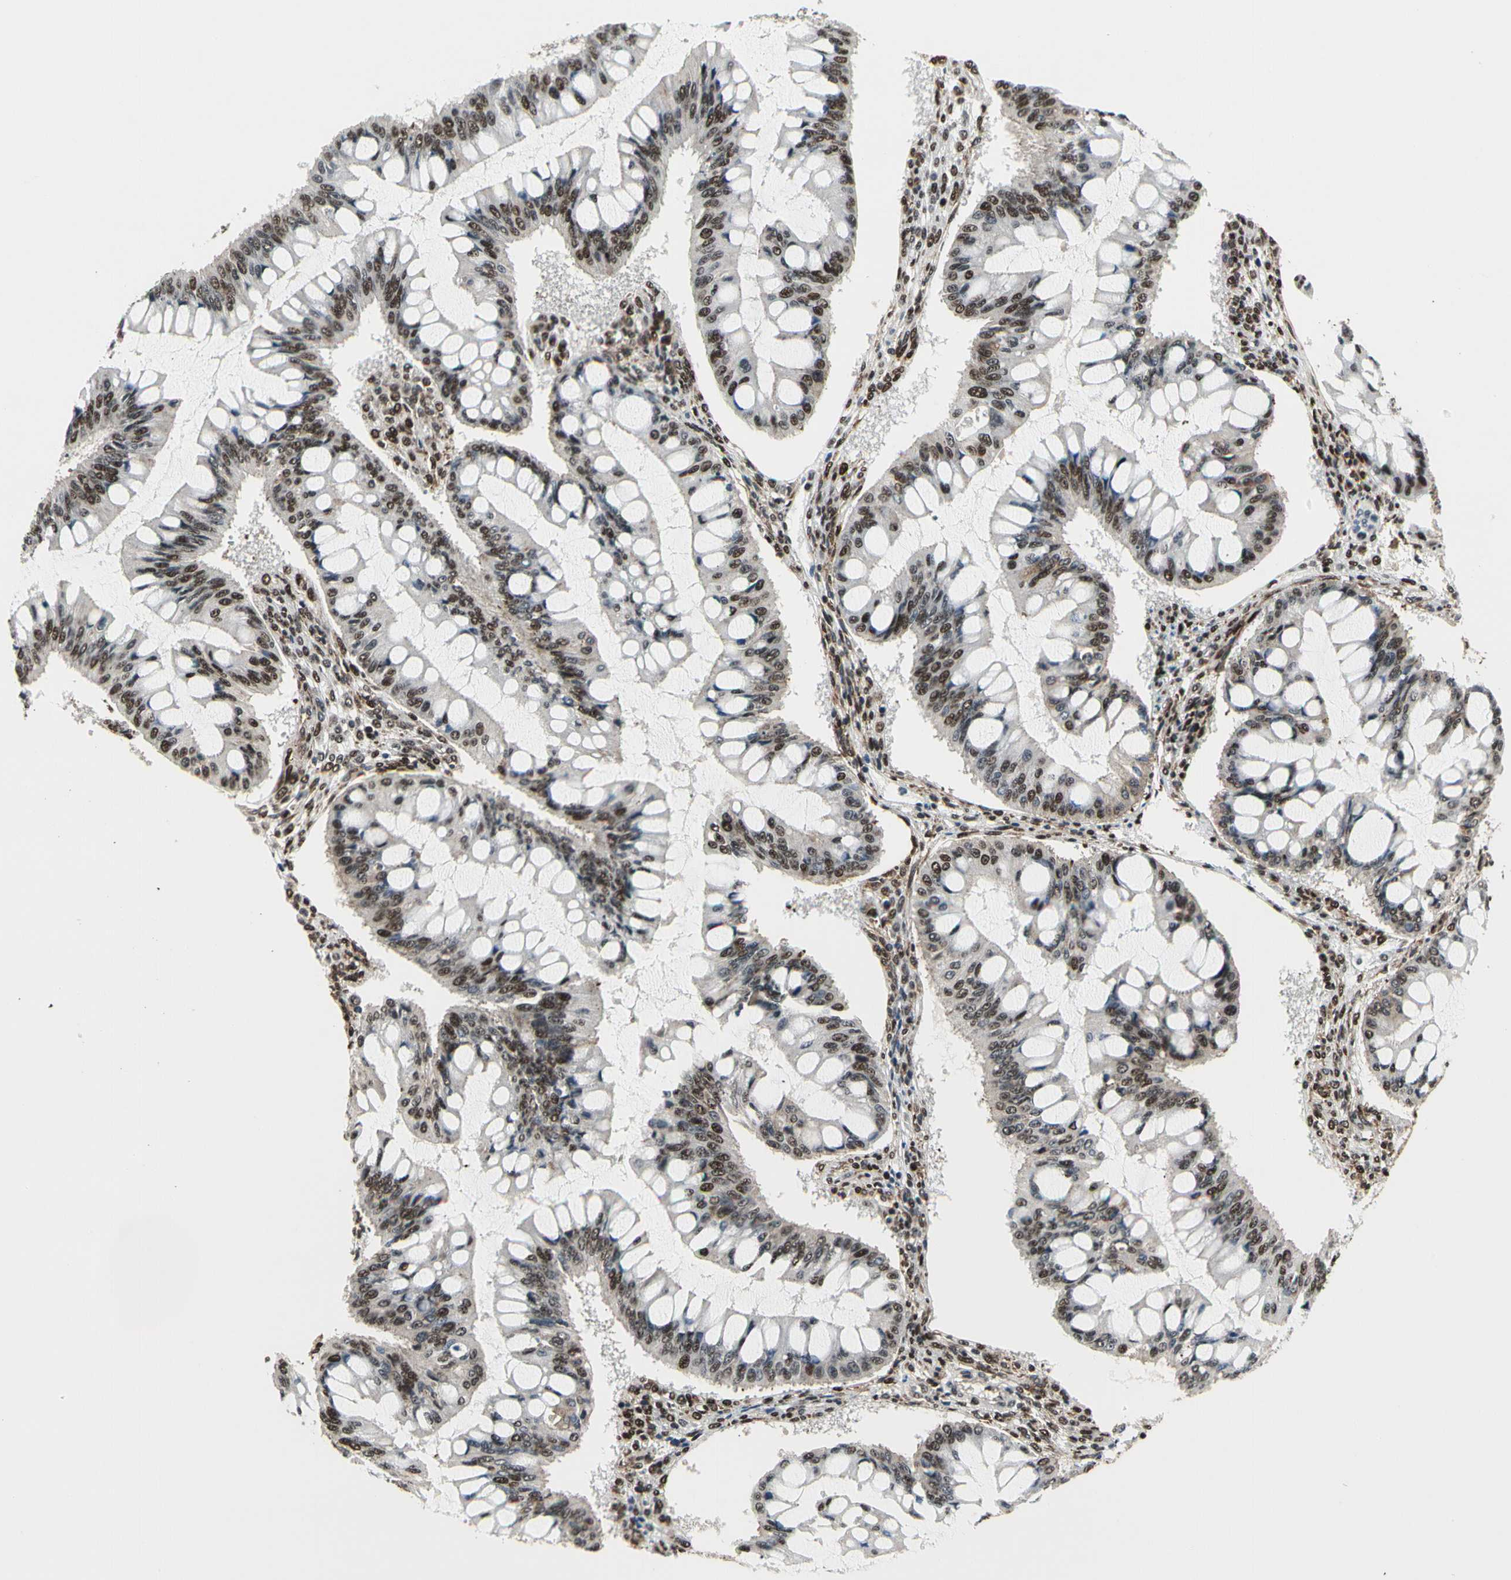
{"staining": {"intensity": "strong", "quantity": ">75%", "location": "nuclear"}, "tissue": "ovarian cancer", "cell_type": "Tumor cells", "image_type": "cancer", "snomed": [{"axis": "morphology", "description": "Cystadenocarcinoma, mucinous, NOS"}, {"axis": "topography", "description": "Ovary"}], "caption": "Ovarian mucinous cystadenocarcinoma was stained to show a protein in brown. There is high levels of strong nuclear positivity in approximately >75% of tumor cells.", "gene": "SRSF11", "patient": {"sex": "female", "age": 73}}